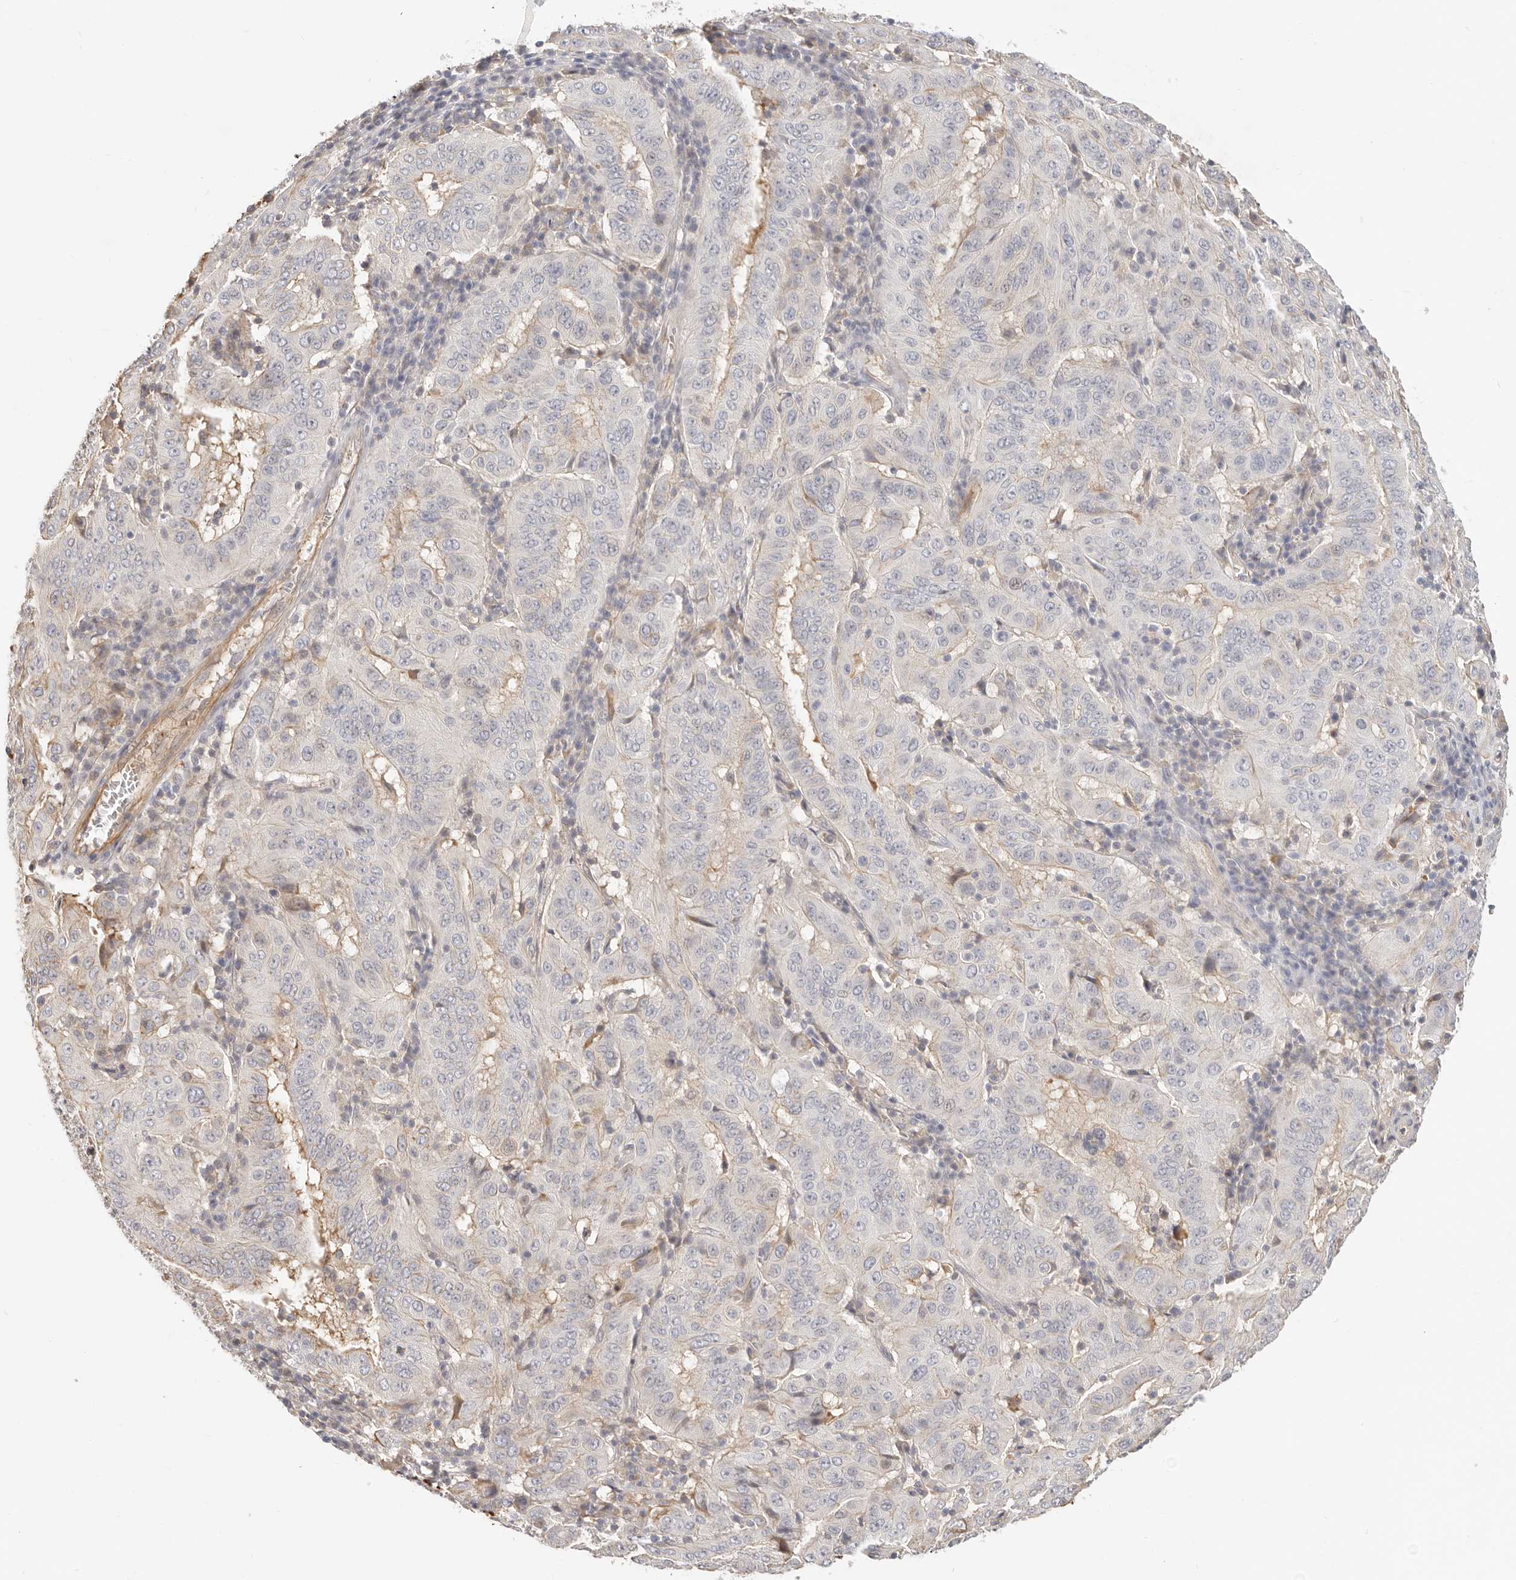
{"staining": {"intensity": "weak", "quantity": "<25%", "location": "cytoplasmic/membranous"}, "tissue": "pancreatic cancer", "cell_type": "Tumor cells", "image_type": "cancer", "snomed": [{"axis": "morphology", "description": "Adenocarcinoma, NOS"}, {"axis": "topography", "description": "Pancreas"}], "caption": "Immunohistochemical staining of adenocarcinoma (pancreatic) displays no significant staining in tumor cells.", "gene": "DTNBP1", "patient": {"sex": "male", "age": 63}}